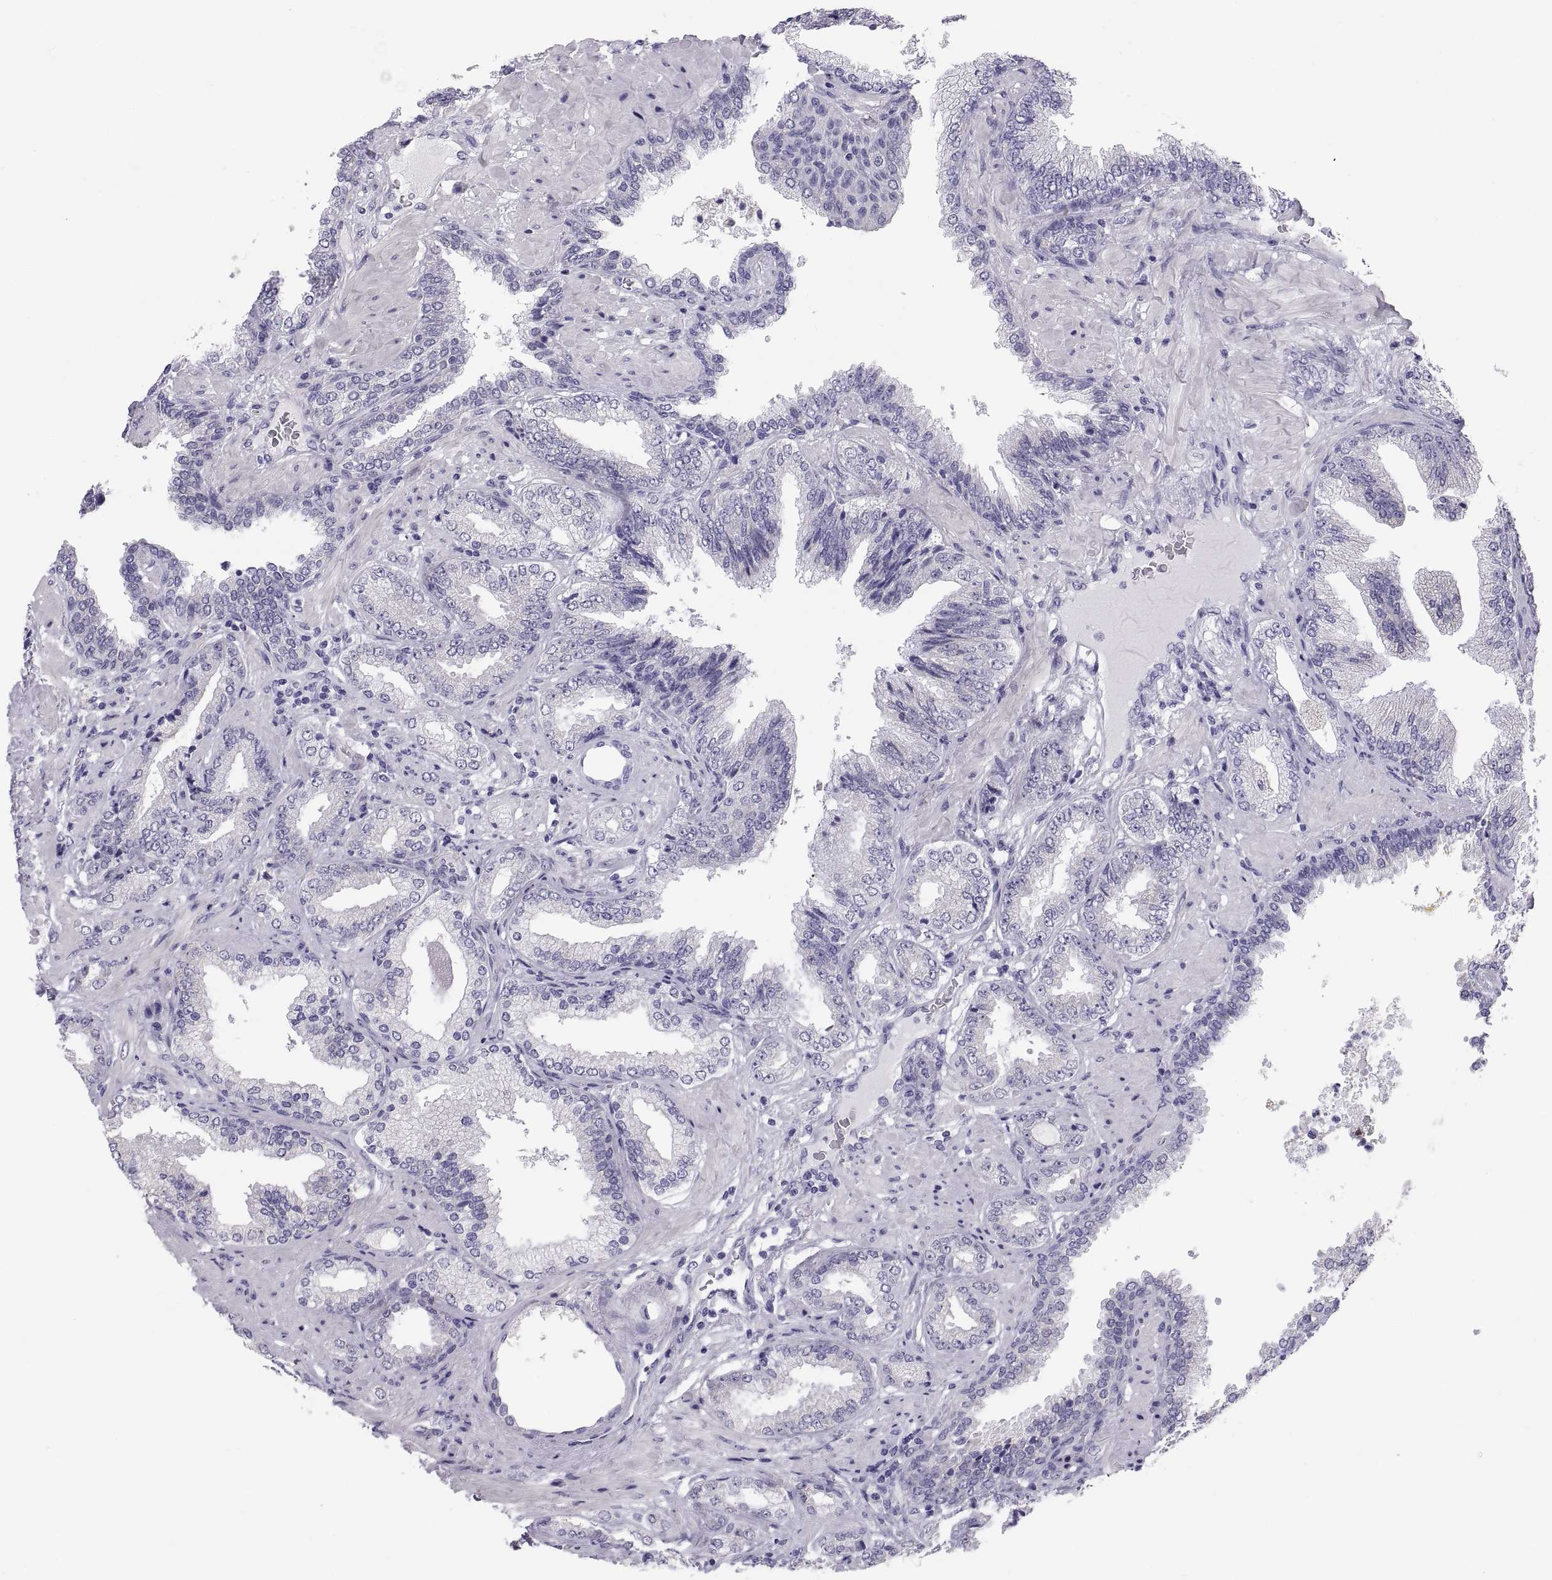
{"staining": {"intensity": "negative", "quantity": "none", "location": "none"}, "tissue": "prostate cancer", "cell_type": "Tumor cells", "image_type": "cancer", "snomed": [{"axis": "morphology", "description": "Adenocarcinoma, Low grade"}, {"axis": "topography", "description": "Prostate"}], "caption": "A micrograph of prostate cancer stained for a protein displays no brown staining in tumor cells. The staining was performed using DAB to visualize the protein expression in brown, while the nuclei were stained in blue with hematoxylin (Magnification: 20x).", "gene": "FAM170A", "patient": {"sex": "male", "age": 68}}